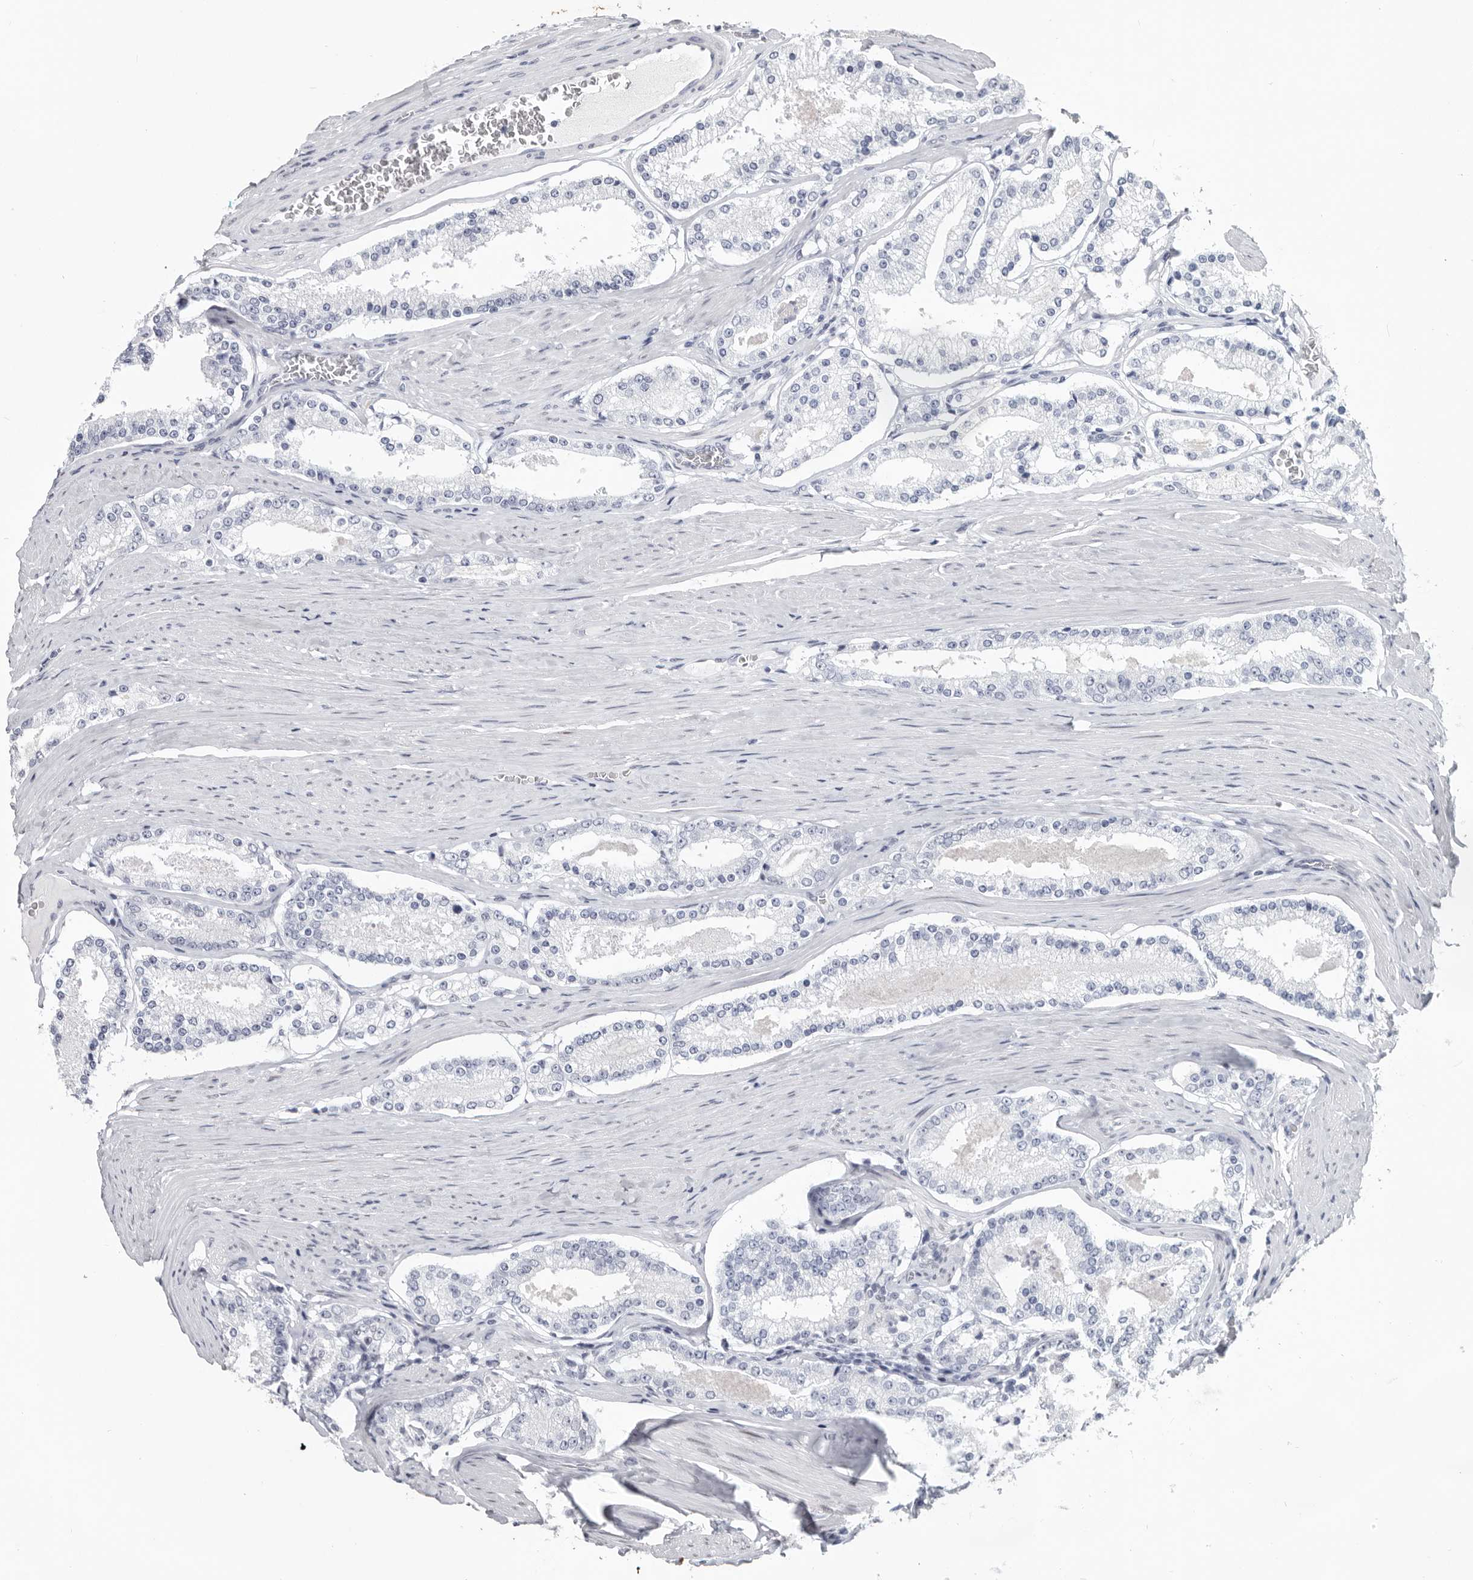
{"staining": {"intensity": "negative", "quantity": "none", "location": "none"}, "tissue": "prostate cancer", "cell_type": "Tumor cells", "image_type": "cancer", "snomed": [{"axis": "morphology", "description": "Adenocarcinoma, Low grade"}, {"axis": "topography", "description": "Prostate"}], "caption": "Human prostate cancer (low-grade adenocarcinoma) stained for a protein using immunohistochemistry (IHC) reveals no positivity in tumor cells.", "gene": "WRAP73", "patient": {"sex": "male", "age": 70}}